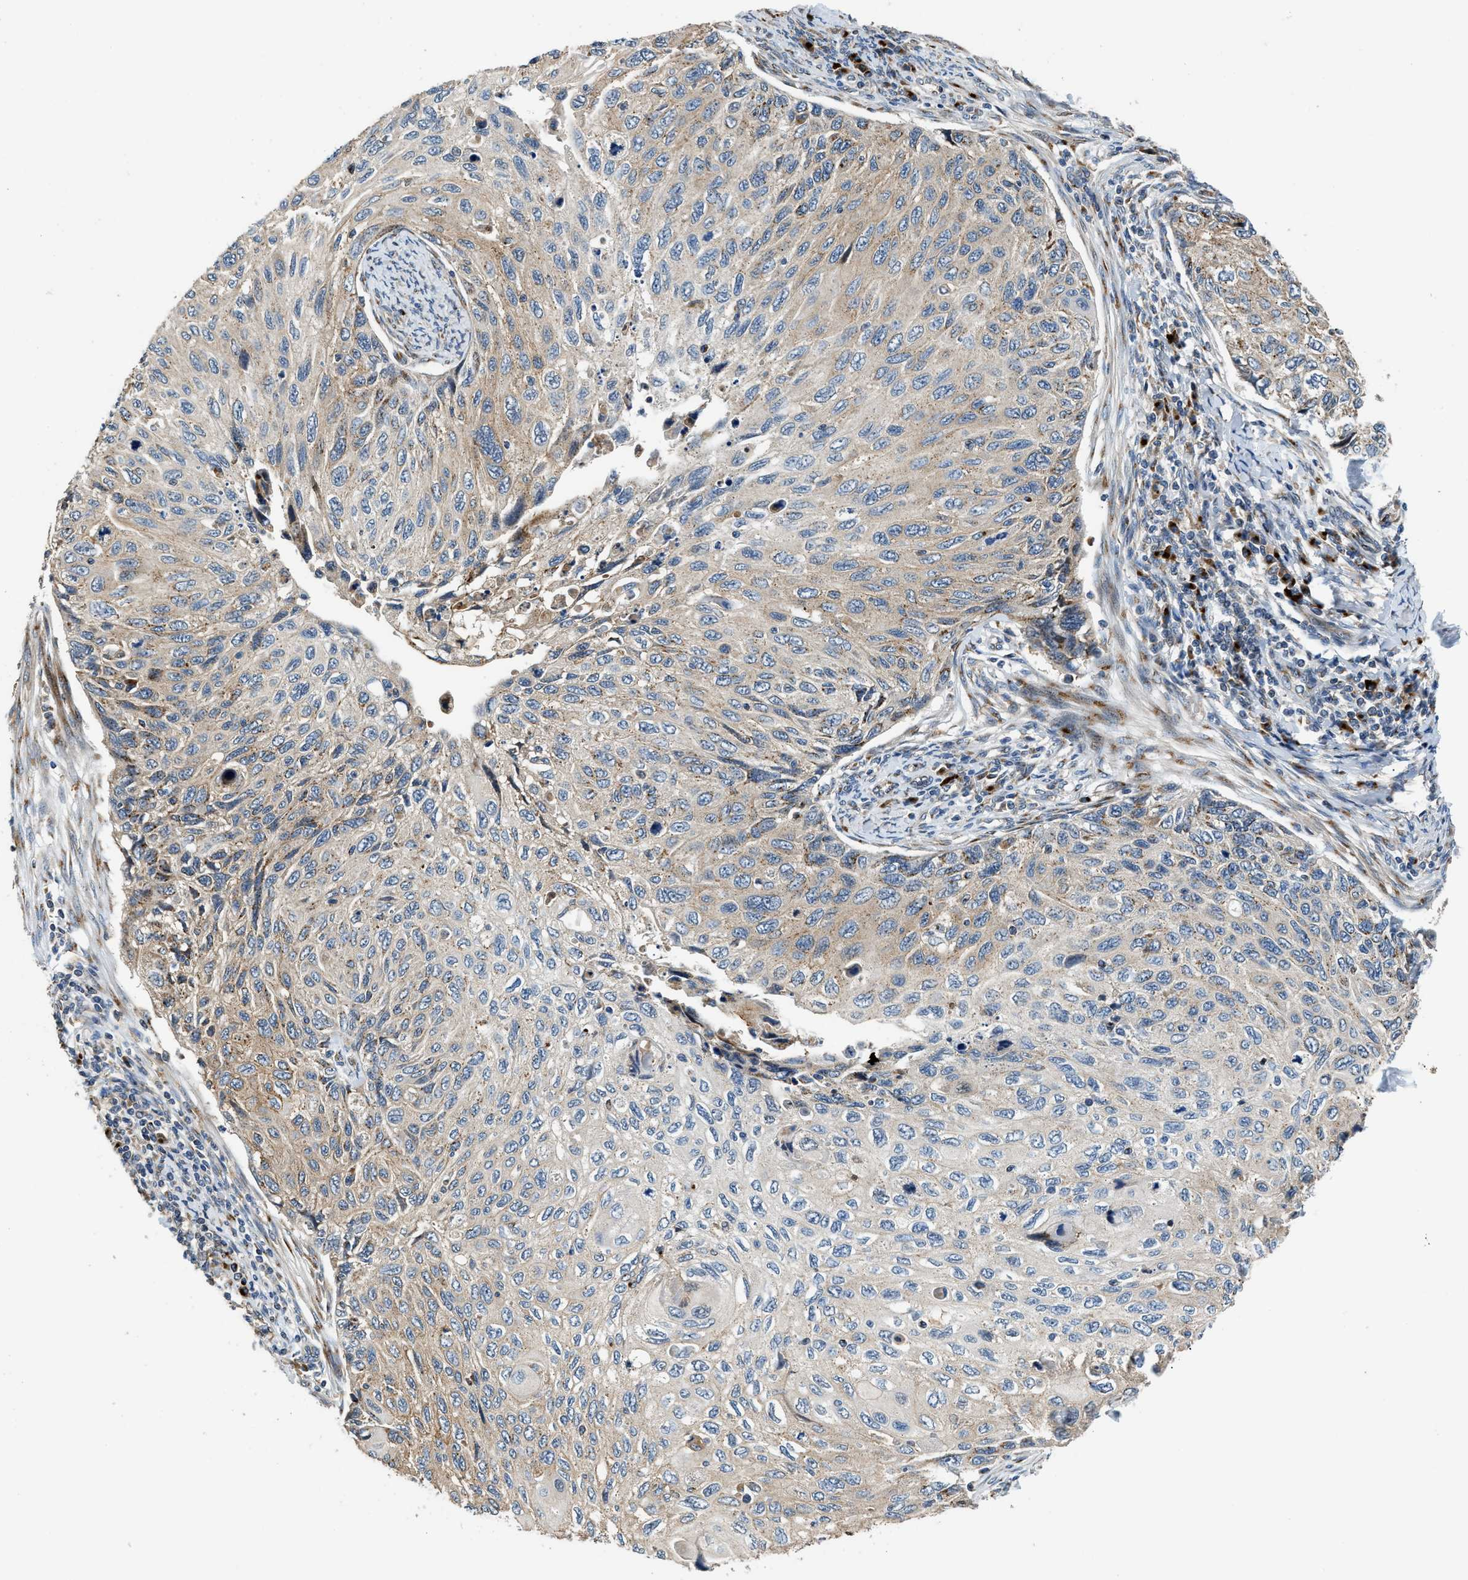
{"staining": {"intensity": "weak", "quantity": ">75%", "location": "cytoplasmic/membranous"}, "tissue": "cervical cancer", "cell_type": "Tumor cells", "image_type": "cancer", "snomed": [{"axis": "morphology", "description": "Squamous cell carcinoma, NOS"}, {"axis": "topography", "description": "Cervix"}], "caption": "An IHC photomicrograph of tumor tissue is shown. Protein staining in brown labels weak cytoplasmic/membranous positivity in cervical cancer (squamous cell carcinoma) within tumor cells.", "gene": "FUT8", "patient": {"sex": "female", "age": 70}}